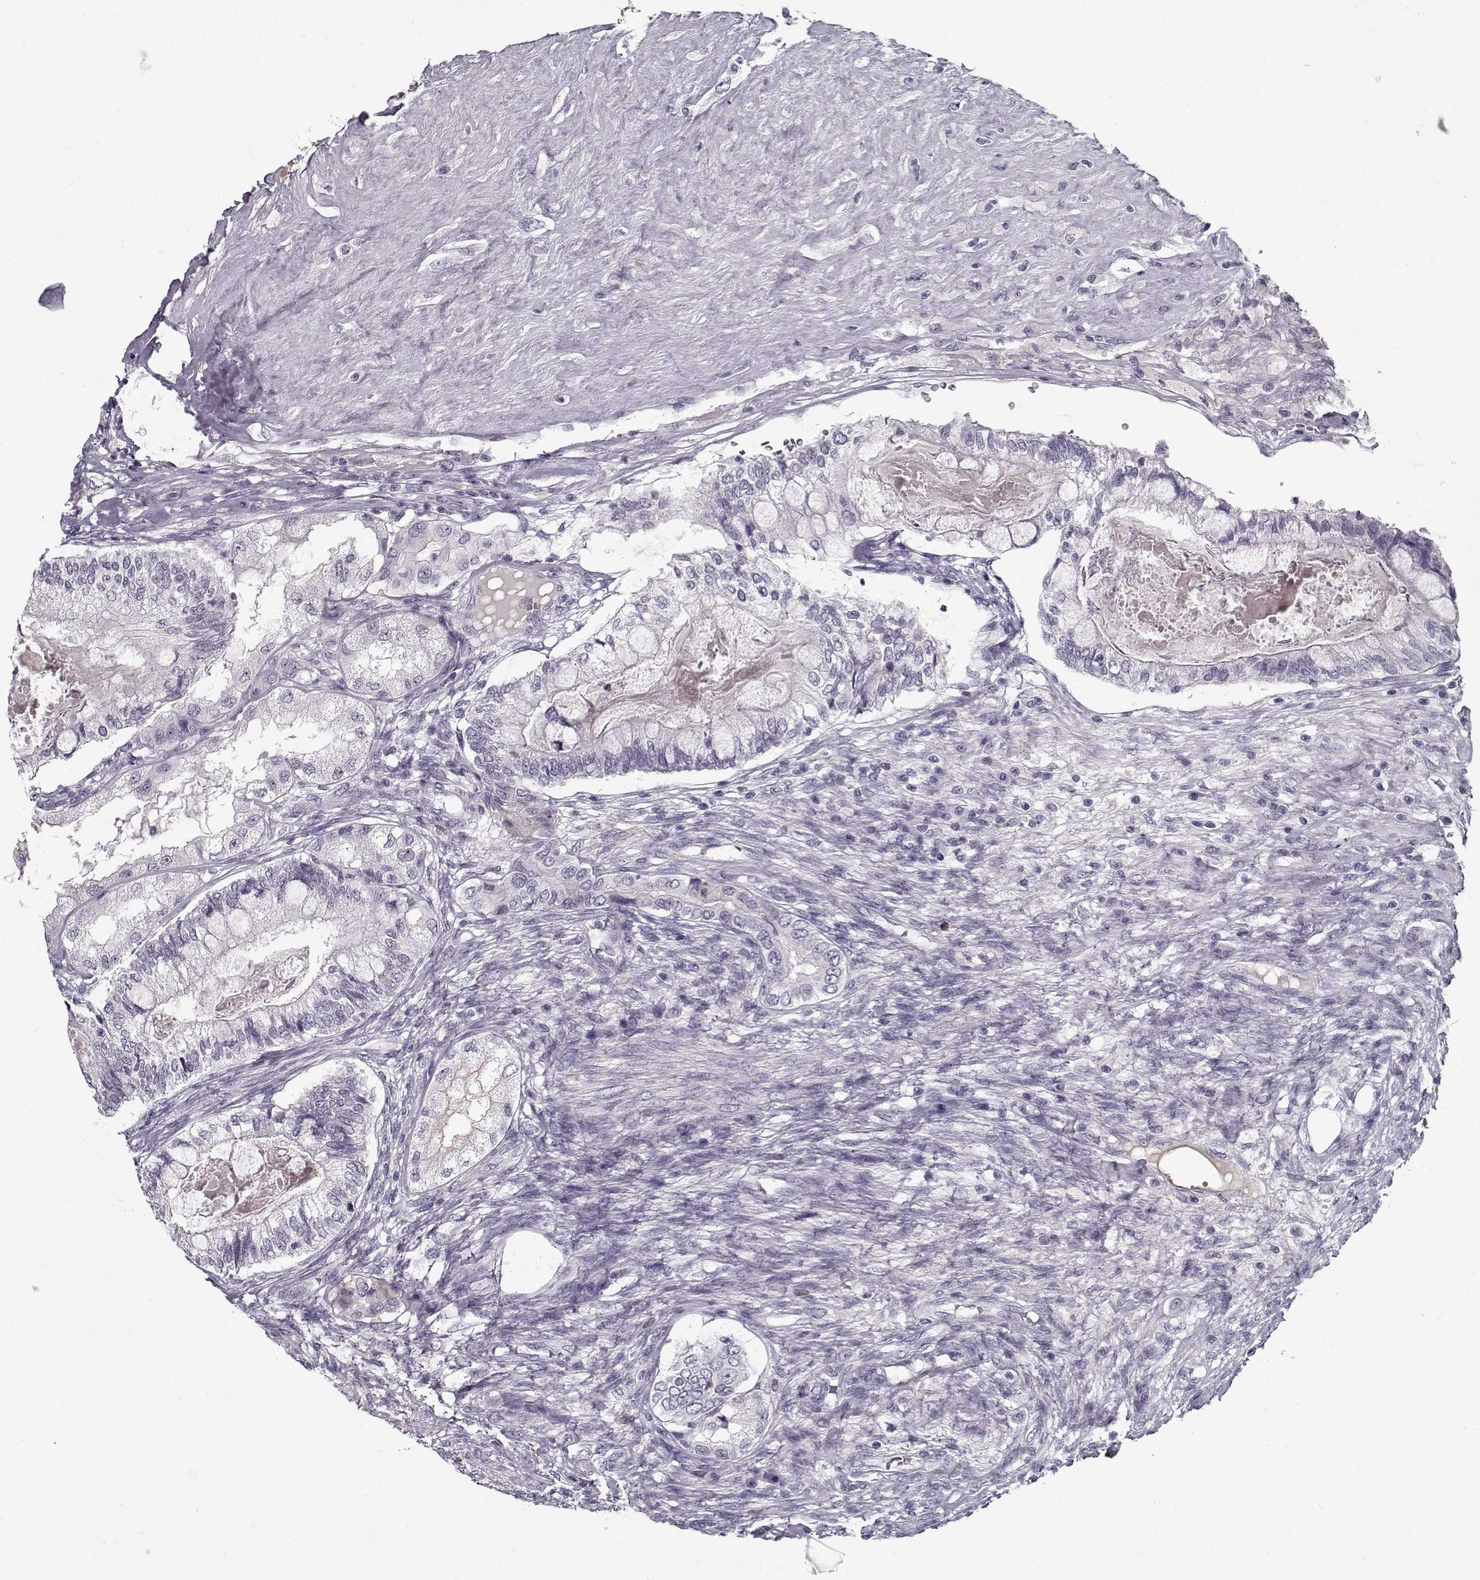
{"staining": {"intensity": "negative", "quantity": "none", "location": "none"}, "tissue": "testis cancer", "cell_type": "Tumor cells", "image_type": "cancer", "snomed": [{"axis": "morphology", "description": "Seminoma, NOS"}, {"axis": "morphology", "description": "Carcinoma, Embryonal, NOS"}, {"axis": "topography", "description": "Testis"}], "caption": "Micrograph shows no significant protein expression in tumor cells of testis cancer.", "gene": "SPACA9", "patient": {"sex": "male", "age": 41}}